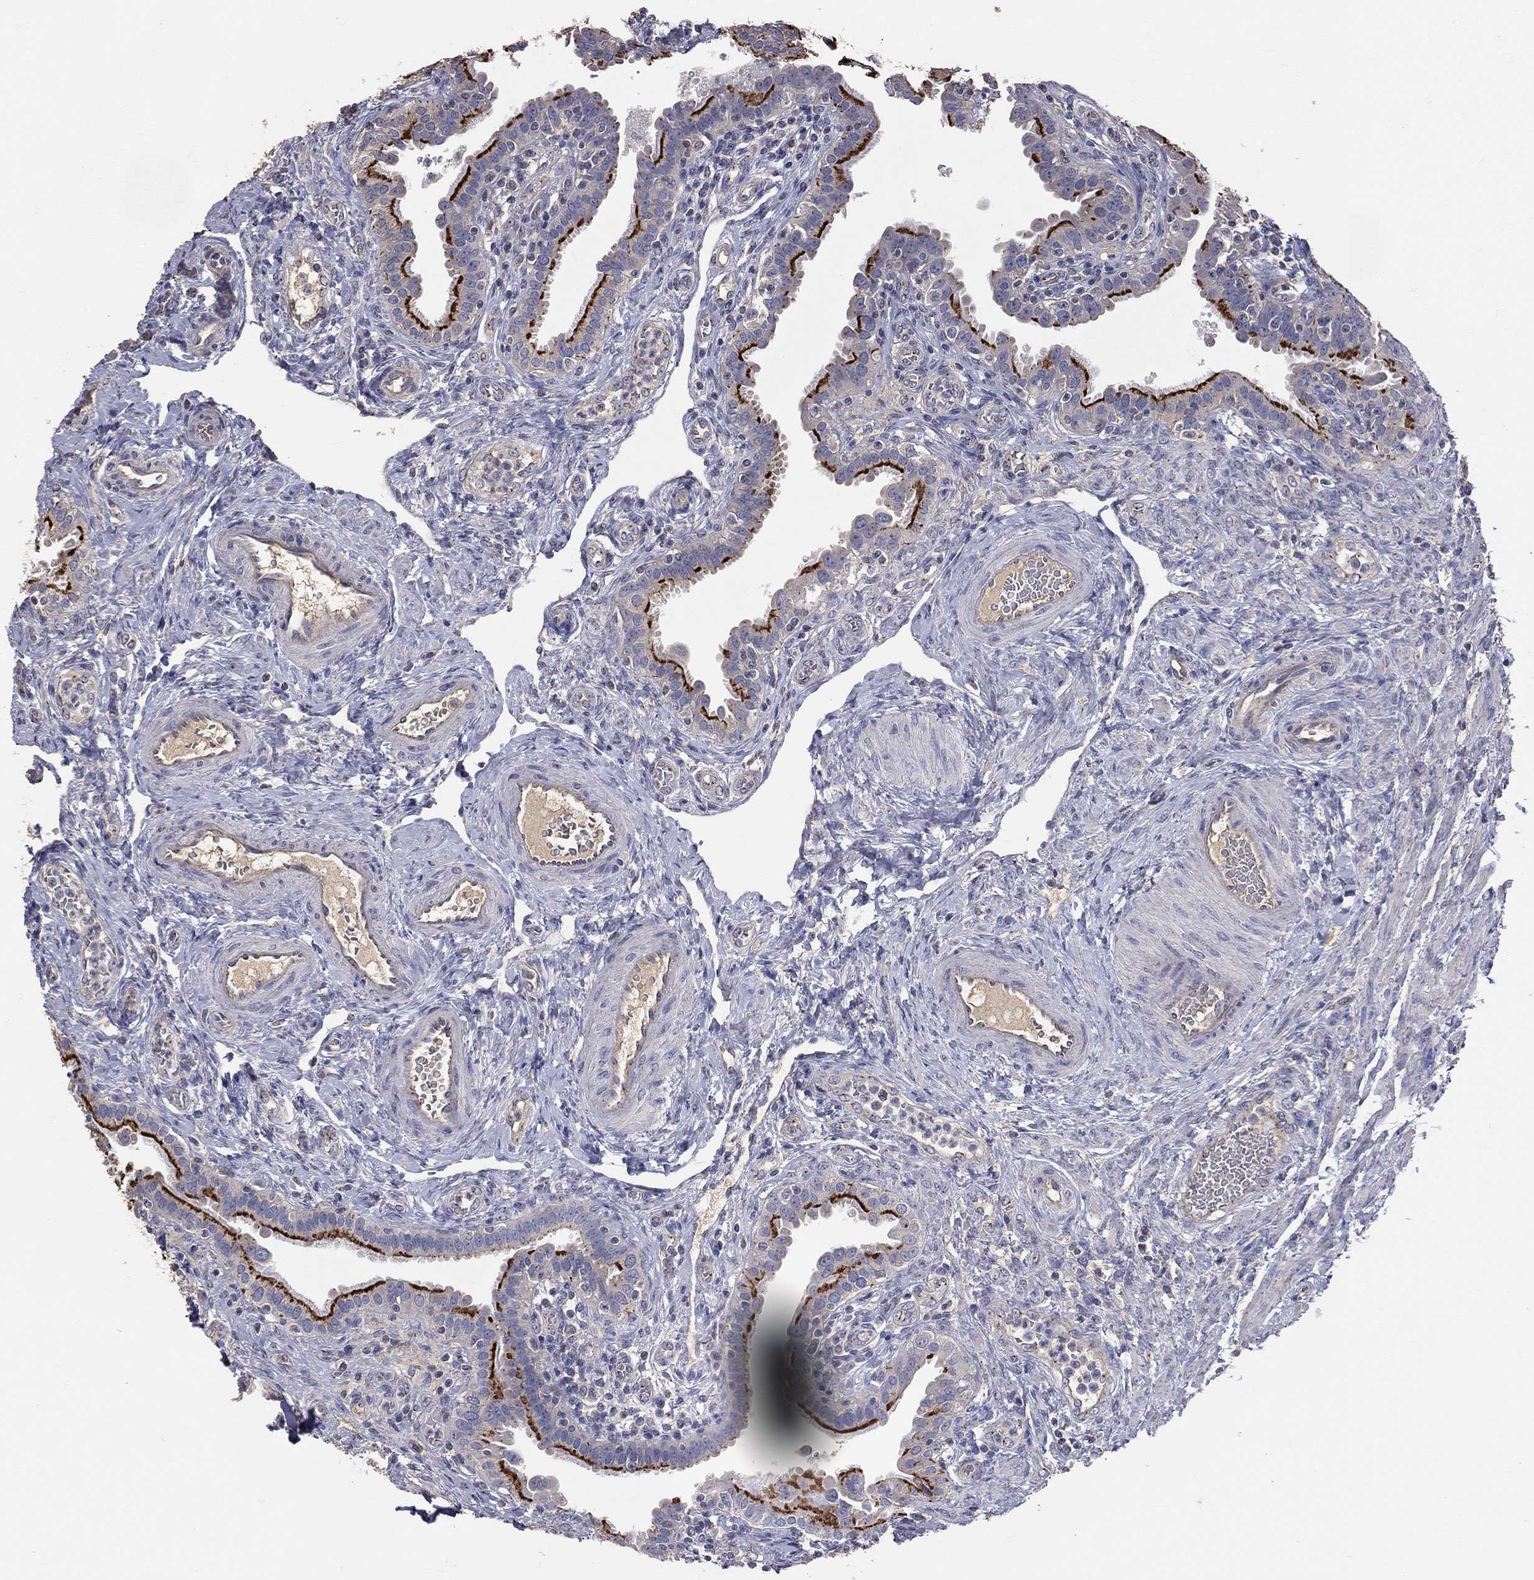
{"staining": {"intensity": "strong", "quantity": "25%-75%", "location": "cytoplasmic/membranous"}, "tissue": "fallopian tube", "cell_type": "Glandular cells", "image_type": "normal", "snomed": [{"axis": "morphology", "description": "Normal tissue, NOS"}, {"axis": "topography", "description": "Fallopian tube"}], "caption": "Glandular cells exhibit strong cytoplasmic/membranous staining in about 25%-75% of cells in benign fallopian tube.", "gene": "CROCC", "patient": {"sex": "female", "age": 41}}